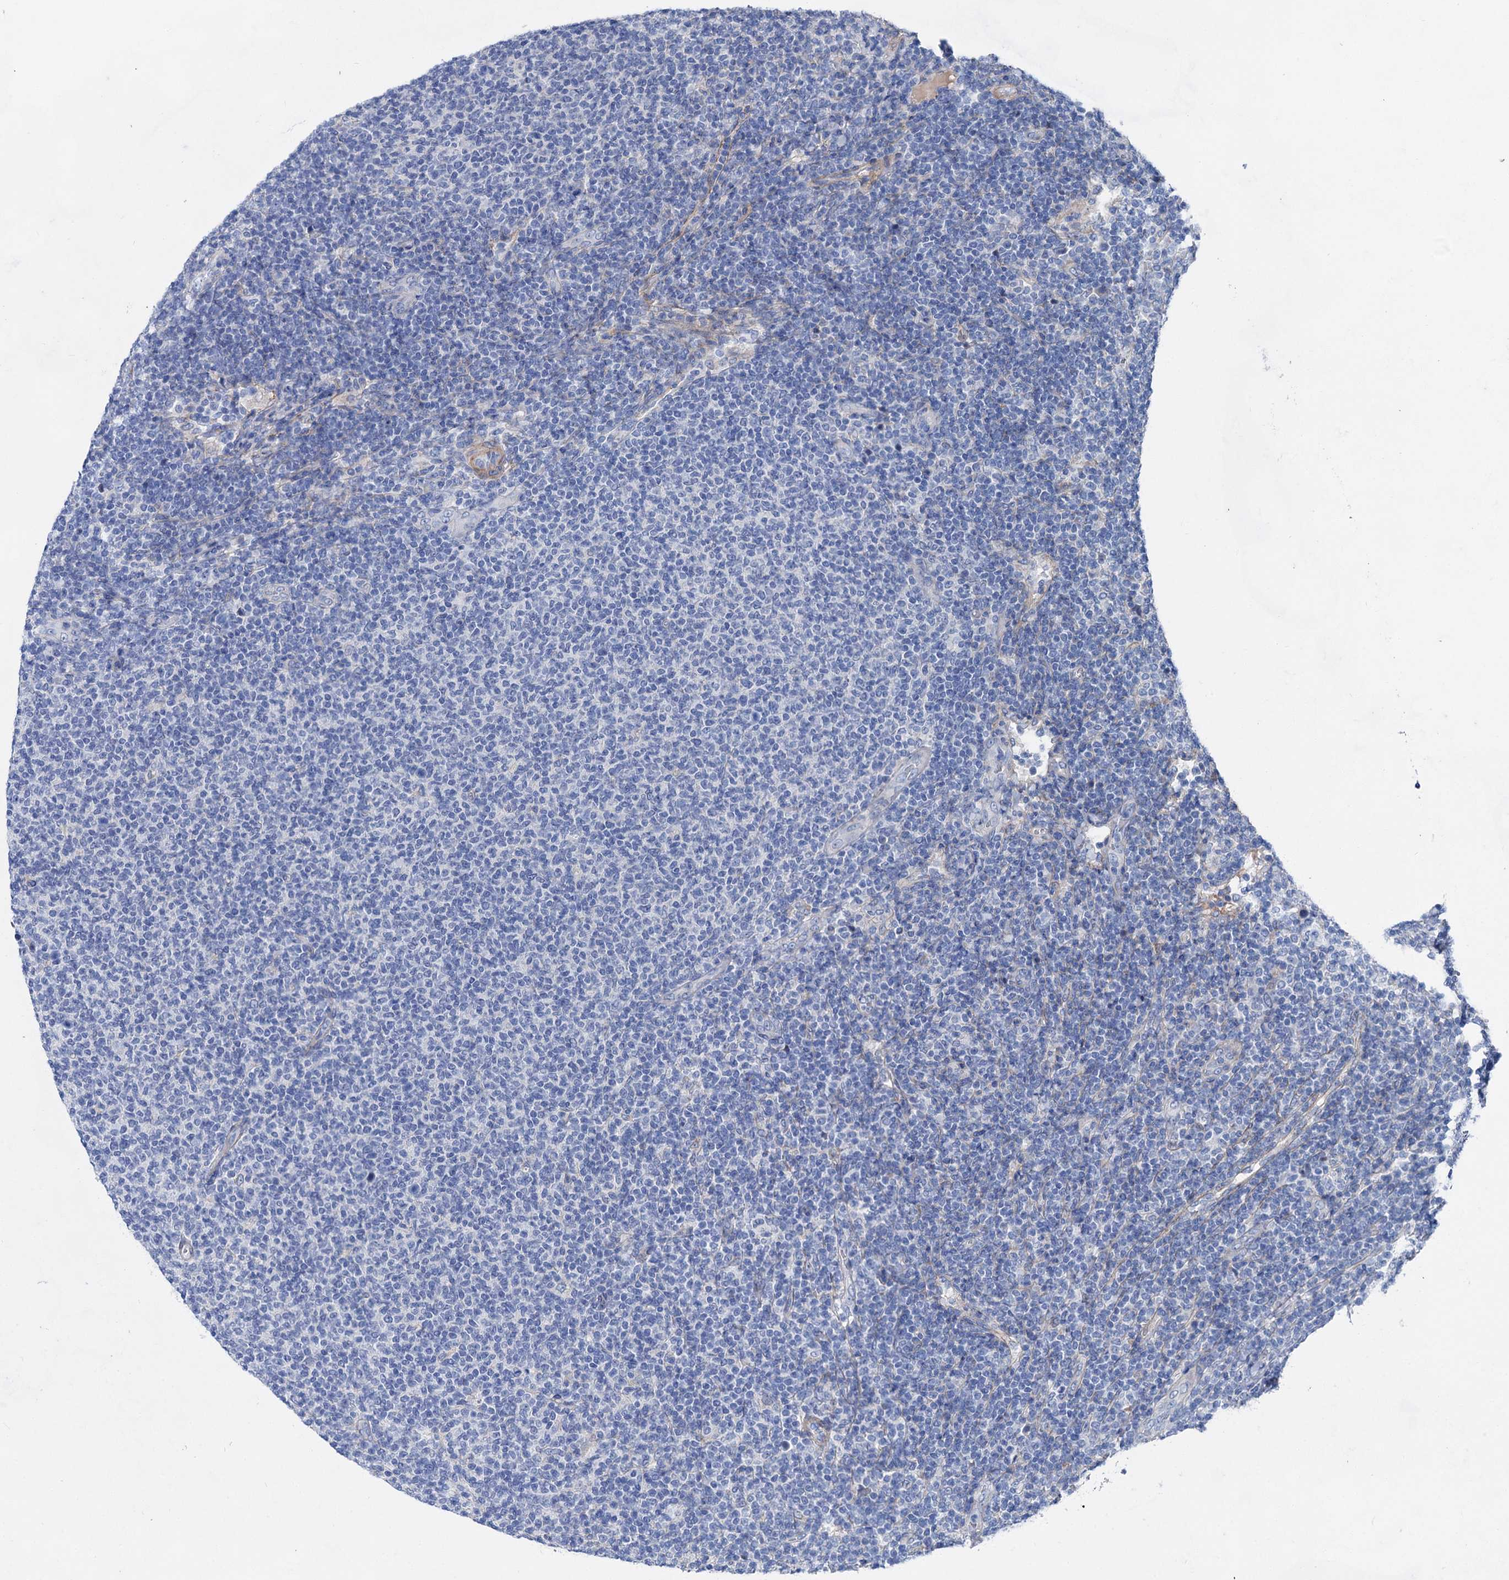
{"staining": {"intensity": "negative", "quantity": "none", "location": "none"}, "tissue": "lymphoma", "cell_type": "Tumor cells", "image_type": "cancer", "snomed": [{"axis": "morphology", "description": "Malignant lymphoma, non-Hodgkin's type, Low grade"}, {"axis": "topography", "description": "Lymph node"}], "caption": "The photomicrograph demonstrates no staining of tumor cells in low-grade malignant lymphoma, non-Hodgkin's type.", "gene": "GPR155", "patient": {"sex": "male", "age": 66}}